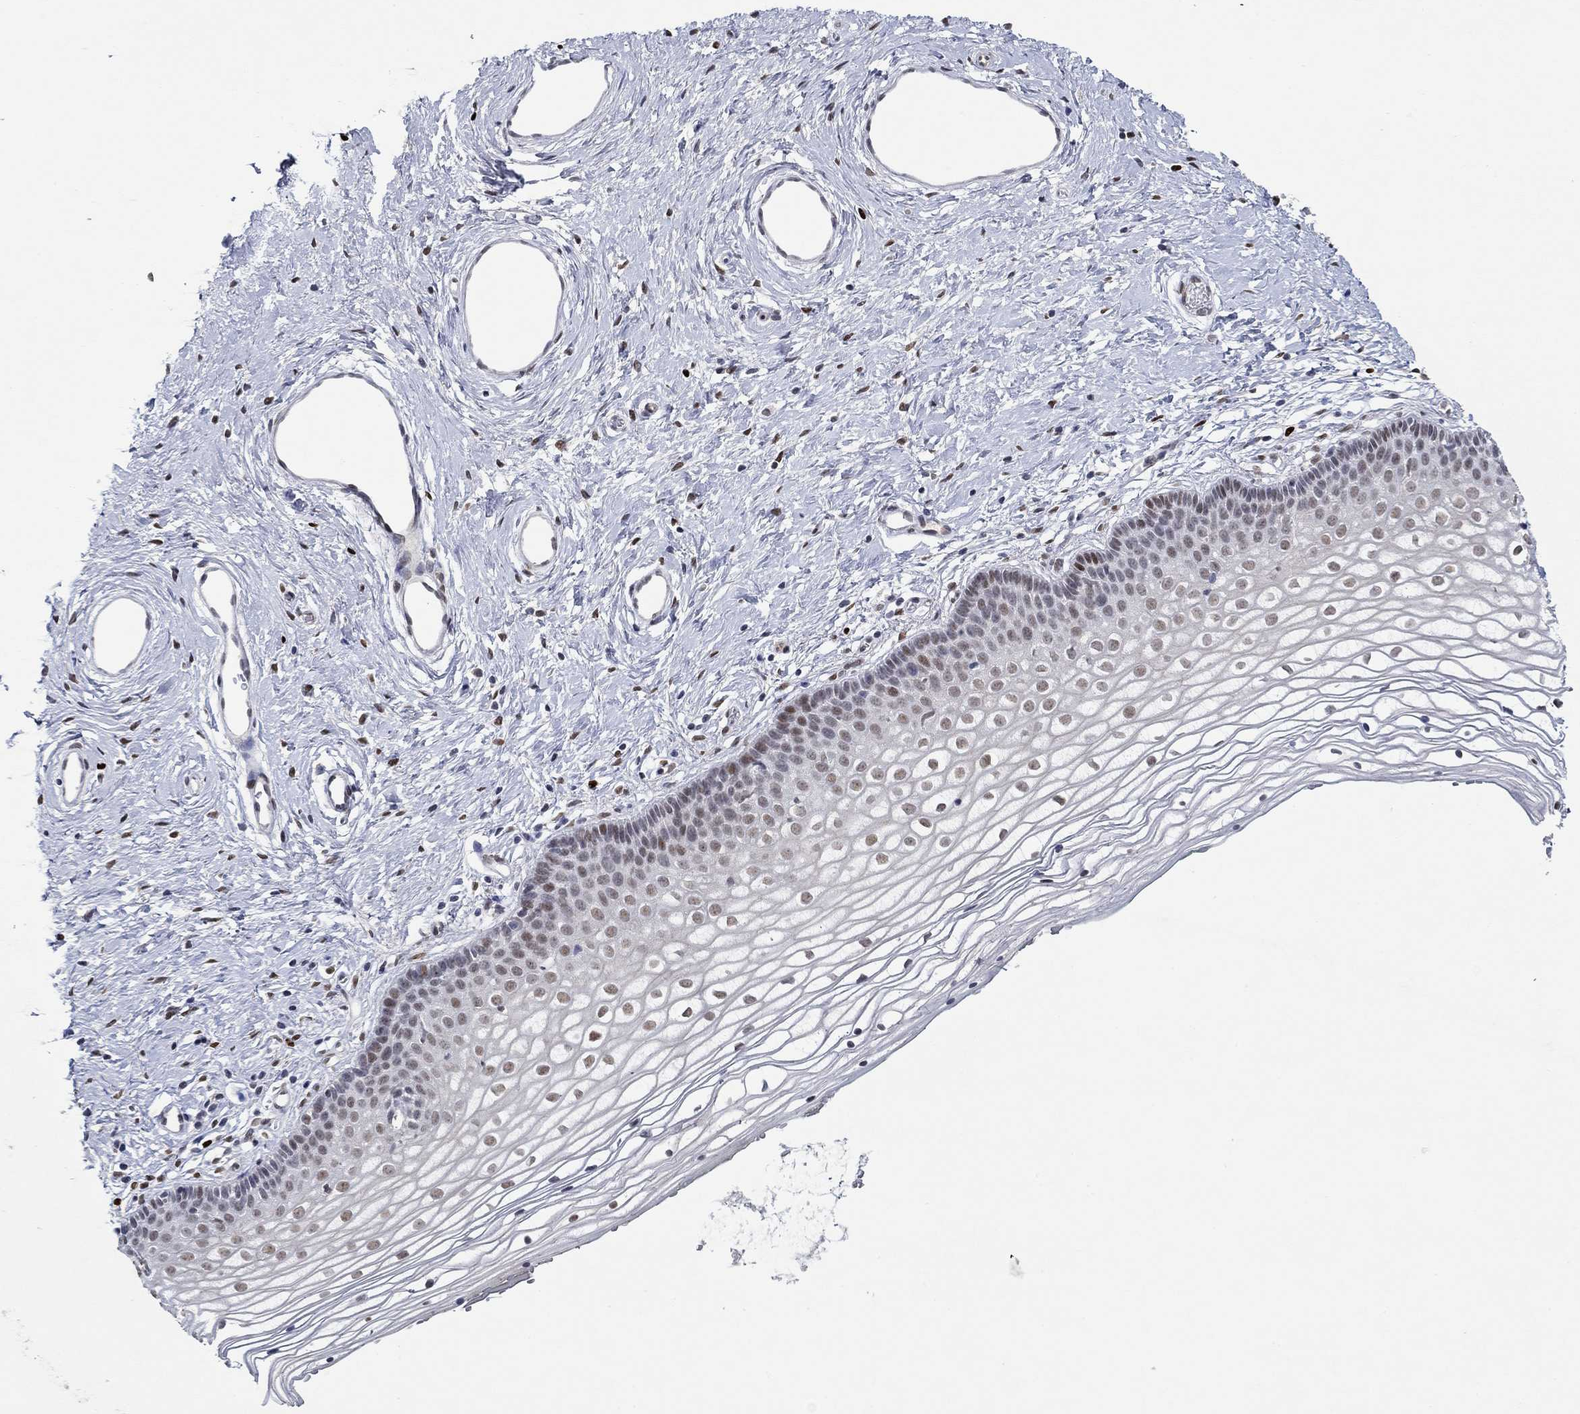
{"staining": {"intensity": "moderate", "quantity": "<25%", "location": "nuclear"}, "tissue": "vagina", "cell_type": "Squamous epithelial cells", "image_type": "normal", "snomed": [{"axis": "morphology", "description": "Normal tissue, NOS"}, {"axis": "topography", "description": "Vagina"}], "caption": "DAB (3,3'-diaminobenzidine) immunohistochemical staining of benign vagina displays moderate nuclear protein expression in approximately <25% of squamous epithelial cells.", "gene": "GATA2", "patient": {"sex": "female", "age": 36}}